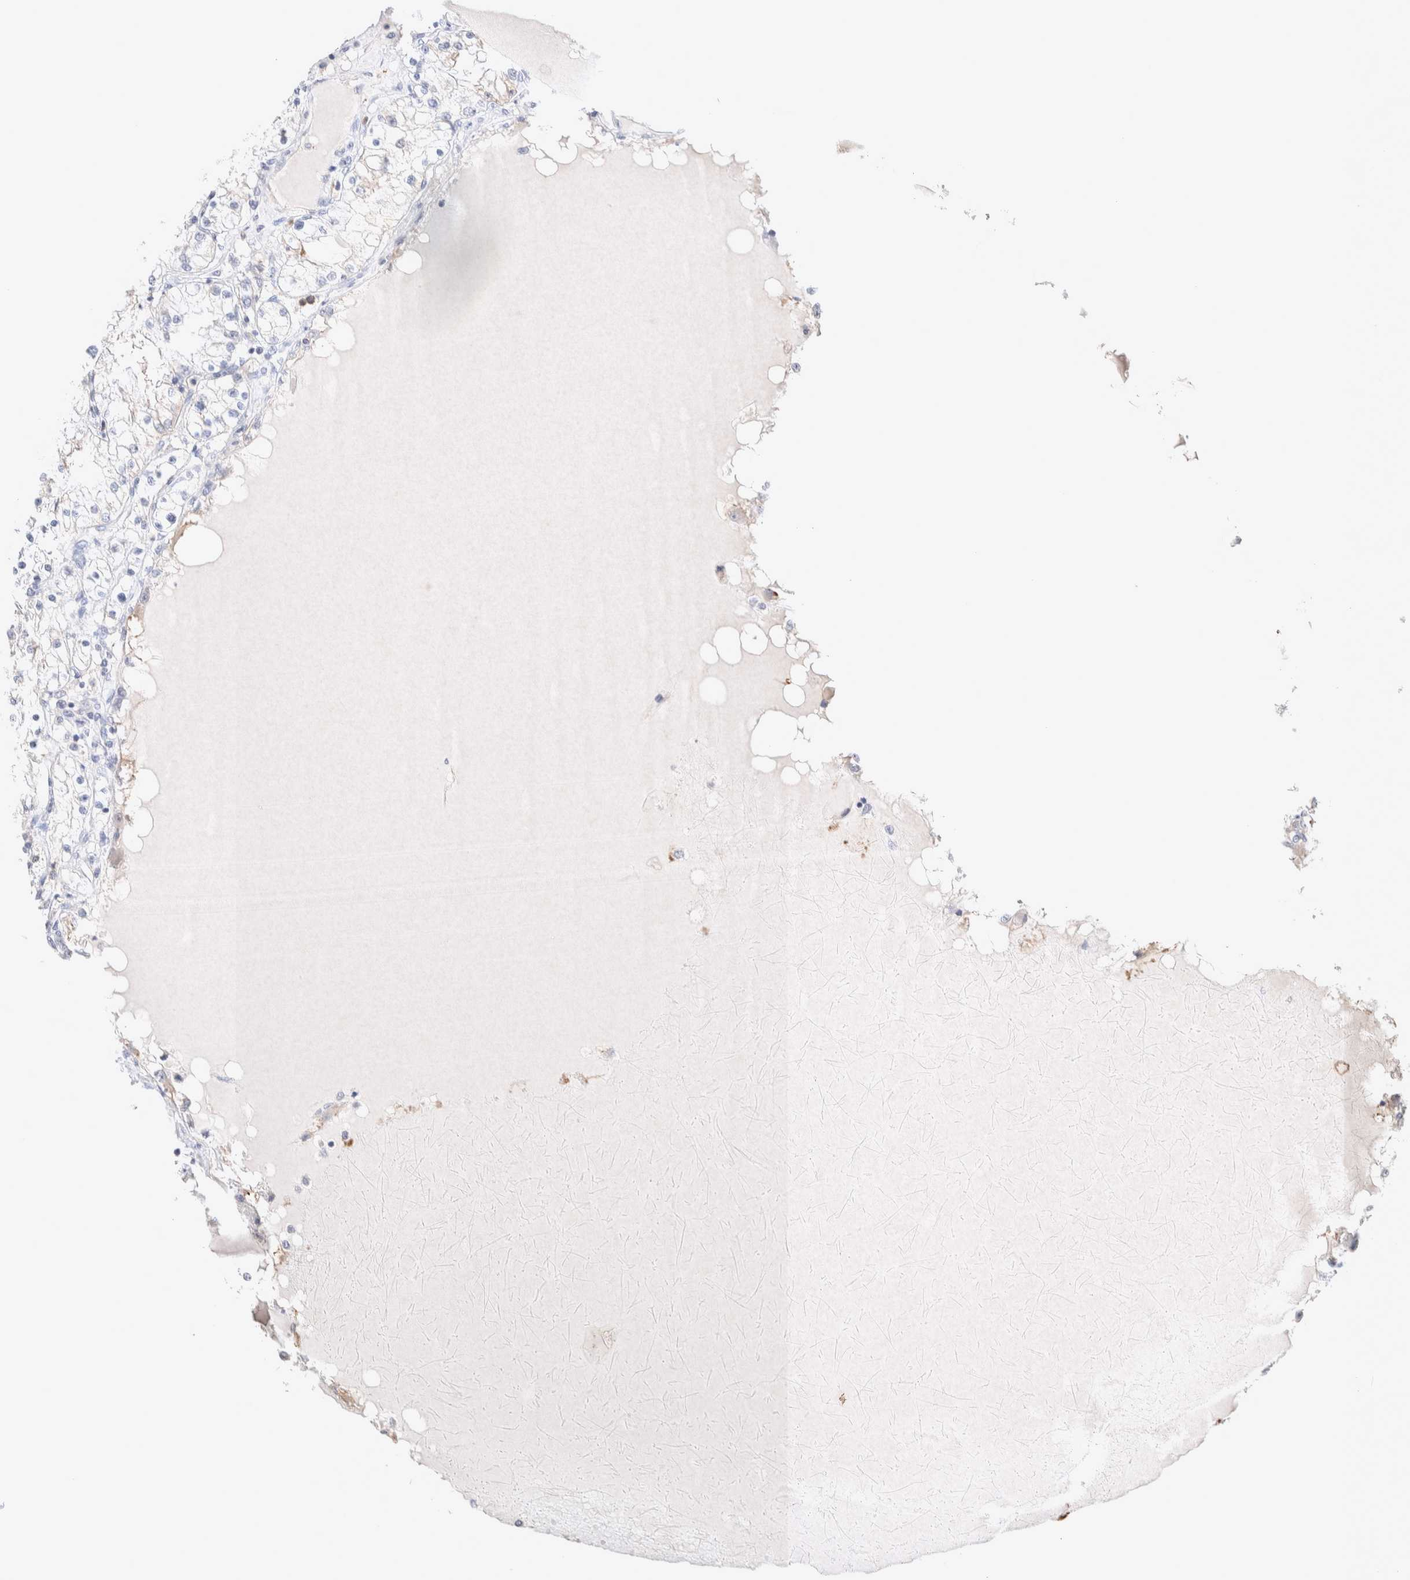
{"staining": {"intensity": "negative", "quantity": "none", "location": "none"}, "tissue": "renal cancer", "cell_type": "Tumor cells", "image_type": "cancer", "snomed": [{"axis": "morphology", "description": "Adenocarcinoma, NOS"}, {"axis": "topography", "description": "Kidney"}], "caption": "IHC micrograph of neoplastic tissue: adenocarcinoma (renal) stained with DAB (3,3'-diaminobenzidine) reveals no significant protein staining in tumor cells.", "gene": "FFAR2", "patient": {"sex": "male", "age": 68}}